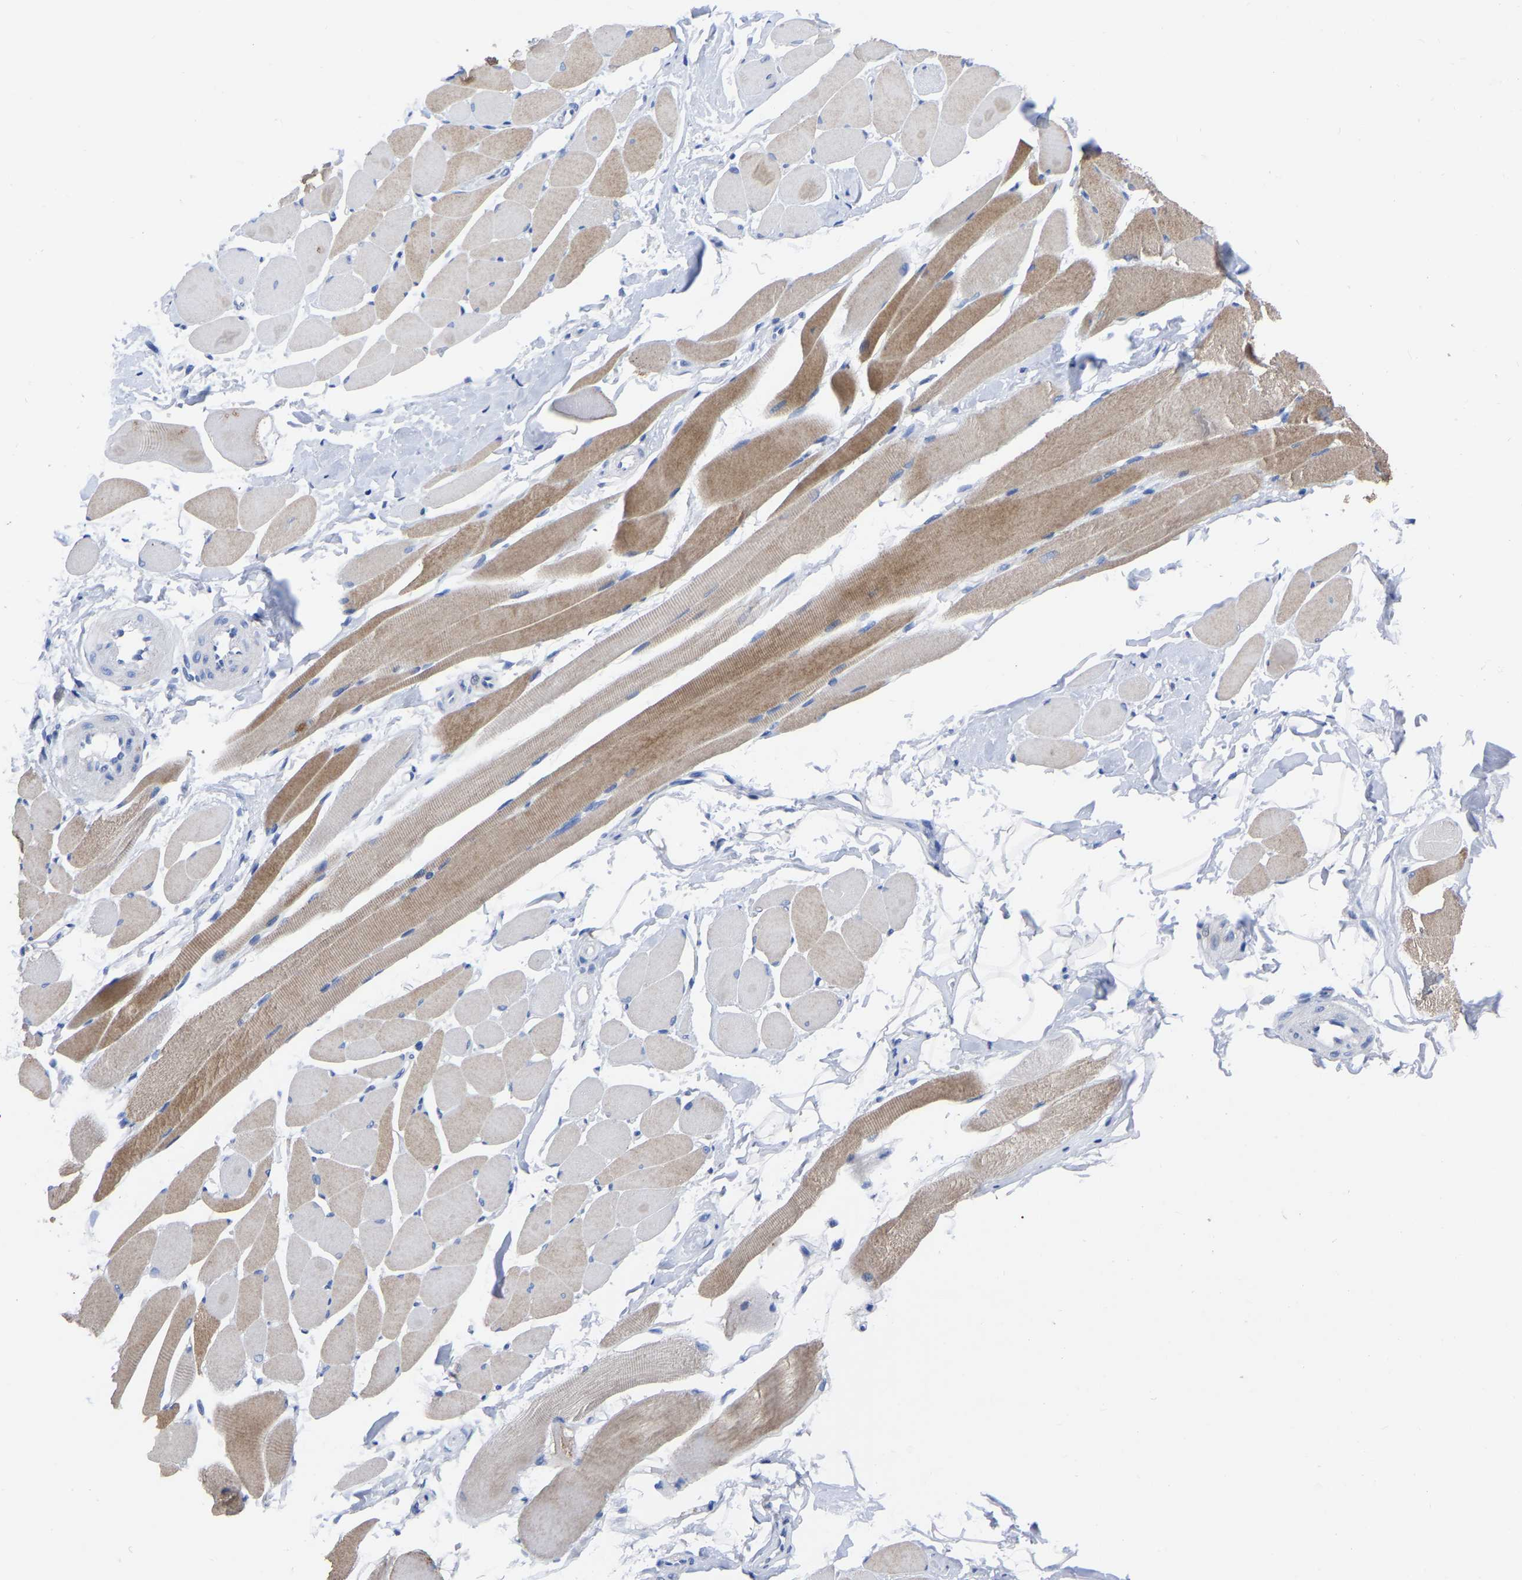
{"staining": {"intensity": "moderate", "quantity": "25%-75%", "location": "cytoplasmic/membranous"}, "tissue": "skeletal muscle", "cell_type": "Myocytes", "image_type": "normal", "snomed": [{"axis": "morphology", "description": "Normal tissue, NOS"}, {"axis": "topography", "description": "Skeletal muscle"}, {"axis": "topography", "description": "Peripheral nerve tissue"}], "caption": "IHC staining of unremarkable skeletal muscle, which demonstrates medium levels of moderate cytoplasmic/membranous expression in approximately 25%-75% of myocytes indicating moderate cytoplasmic/membranous protein staining. The staining was performed using DAB (brown) for protein detection and nuclei were counterstained in hematoxylin (blue).", "gene": "ANXA13", "patient": {"sex": "female", "age": 84}}